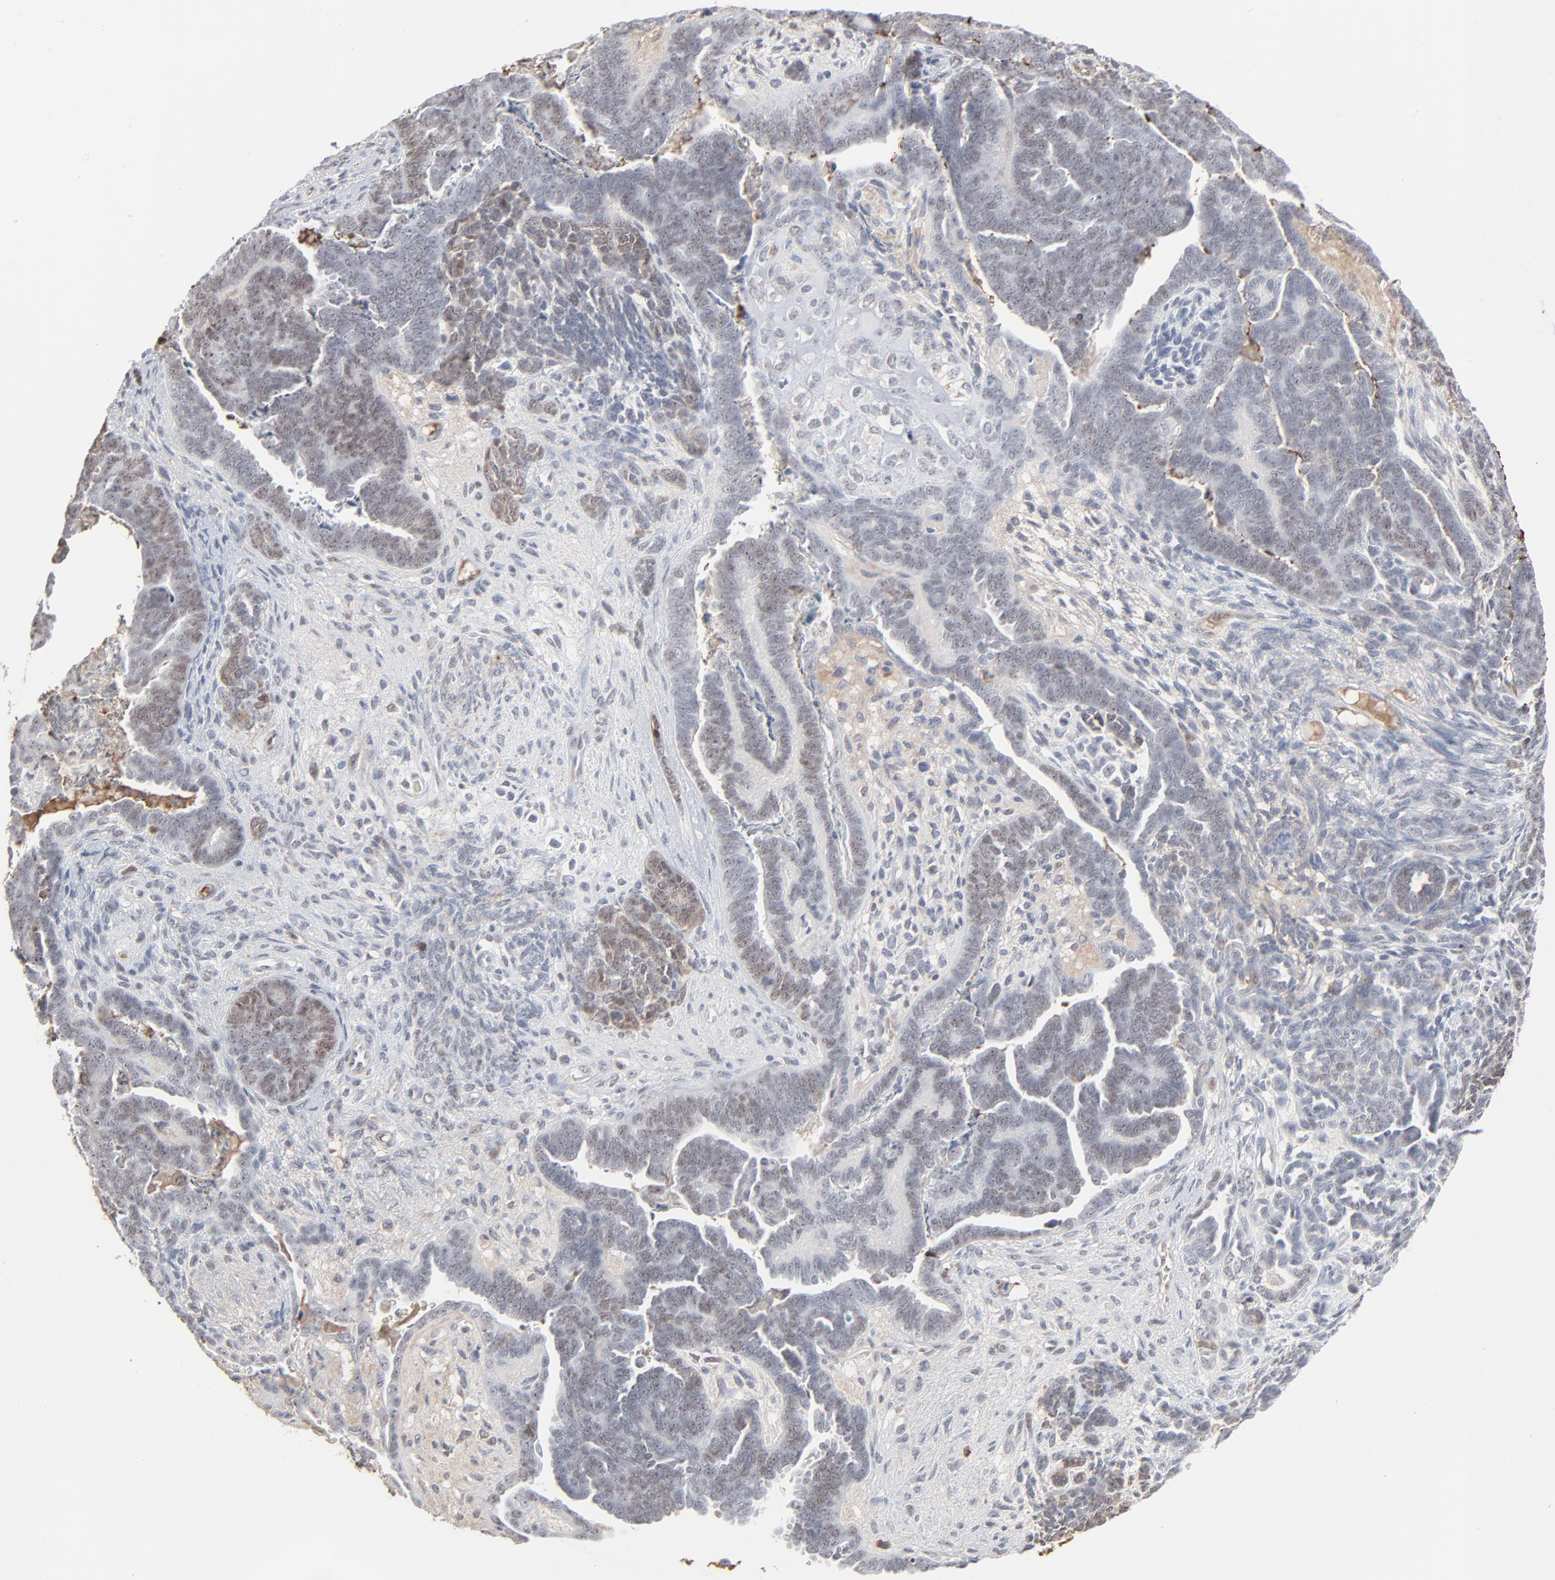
{"staining": {"intensity": "negative", "quantity": "none", "location": "none"}, "tissue": "endometrial cancer", "cell_type": "Tumor cells", "image_type": "cancer", "snomed": [{"axis": "morphology", "description": "Neoplasm, malignant, NOS"}, {"axis": "topography", "description": "Endometrium"}], "caption": "IHC image of human malignant neoplasm (endometrial) stained for a protein (brown), which displays no expression in tumor cells.", "gene": "MPHOSPH6", "patient": {"sex": "female", "age": 74}}